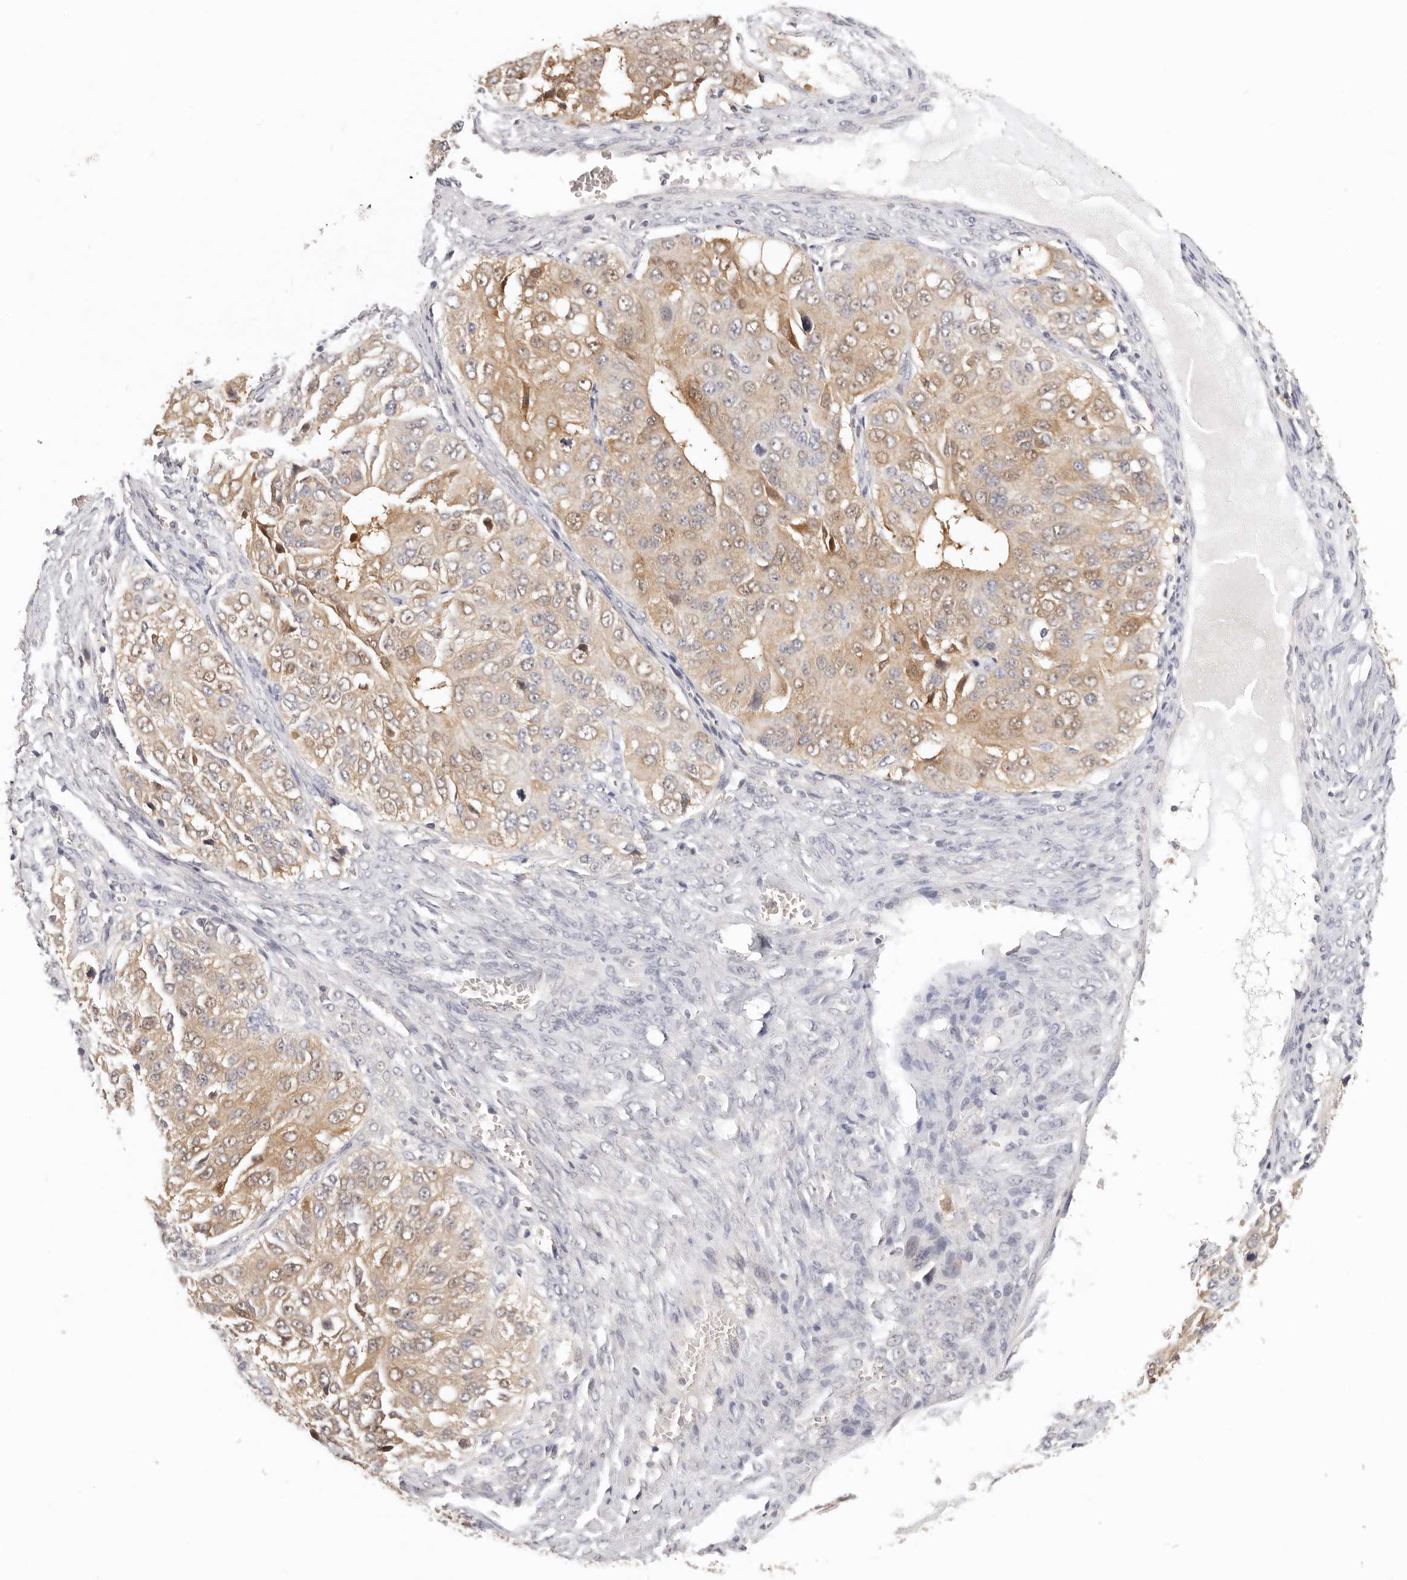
{"staining": {"intensity": "weak", "quantity": ">75%", "location": "cytoplasmic/membranous"}, "tissue": "ovarian cancer", "cell_type": "Tumor cells", "image_type": "cancer", "snomed": [{"axis": "morphology", "description": "Carcinoma, endometroid"}, {"axis": "topography", "description": "Ovary"}], "caption": "IHC micrograph of human endometroid carcinoma (ovarian) stained for a protein (brown), which reveals low levels of weak cytoplasmic/membranous positivity in about >75% of tumor cells.", "gene": "GGPS1", "patient": {"sex": "female", "age": 51}}